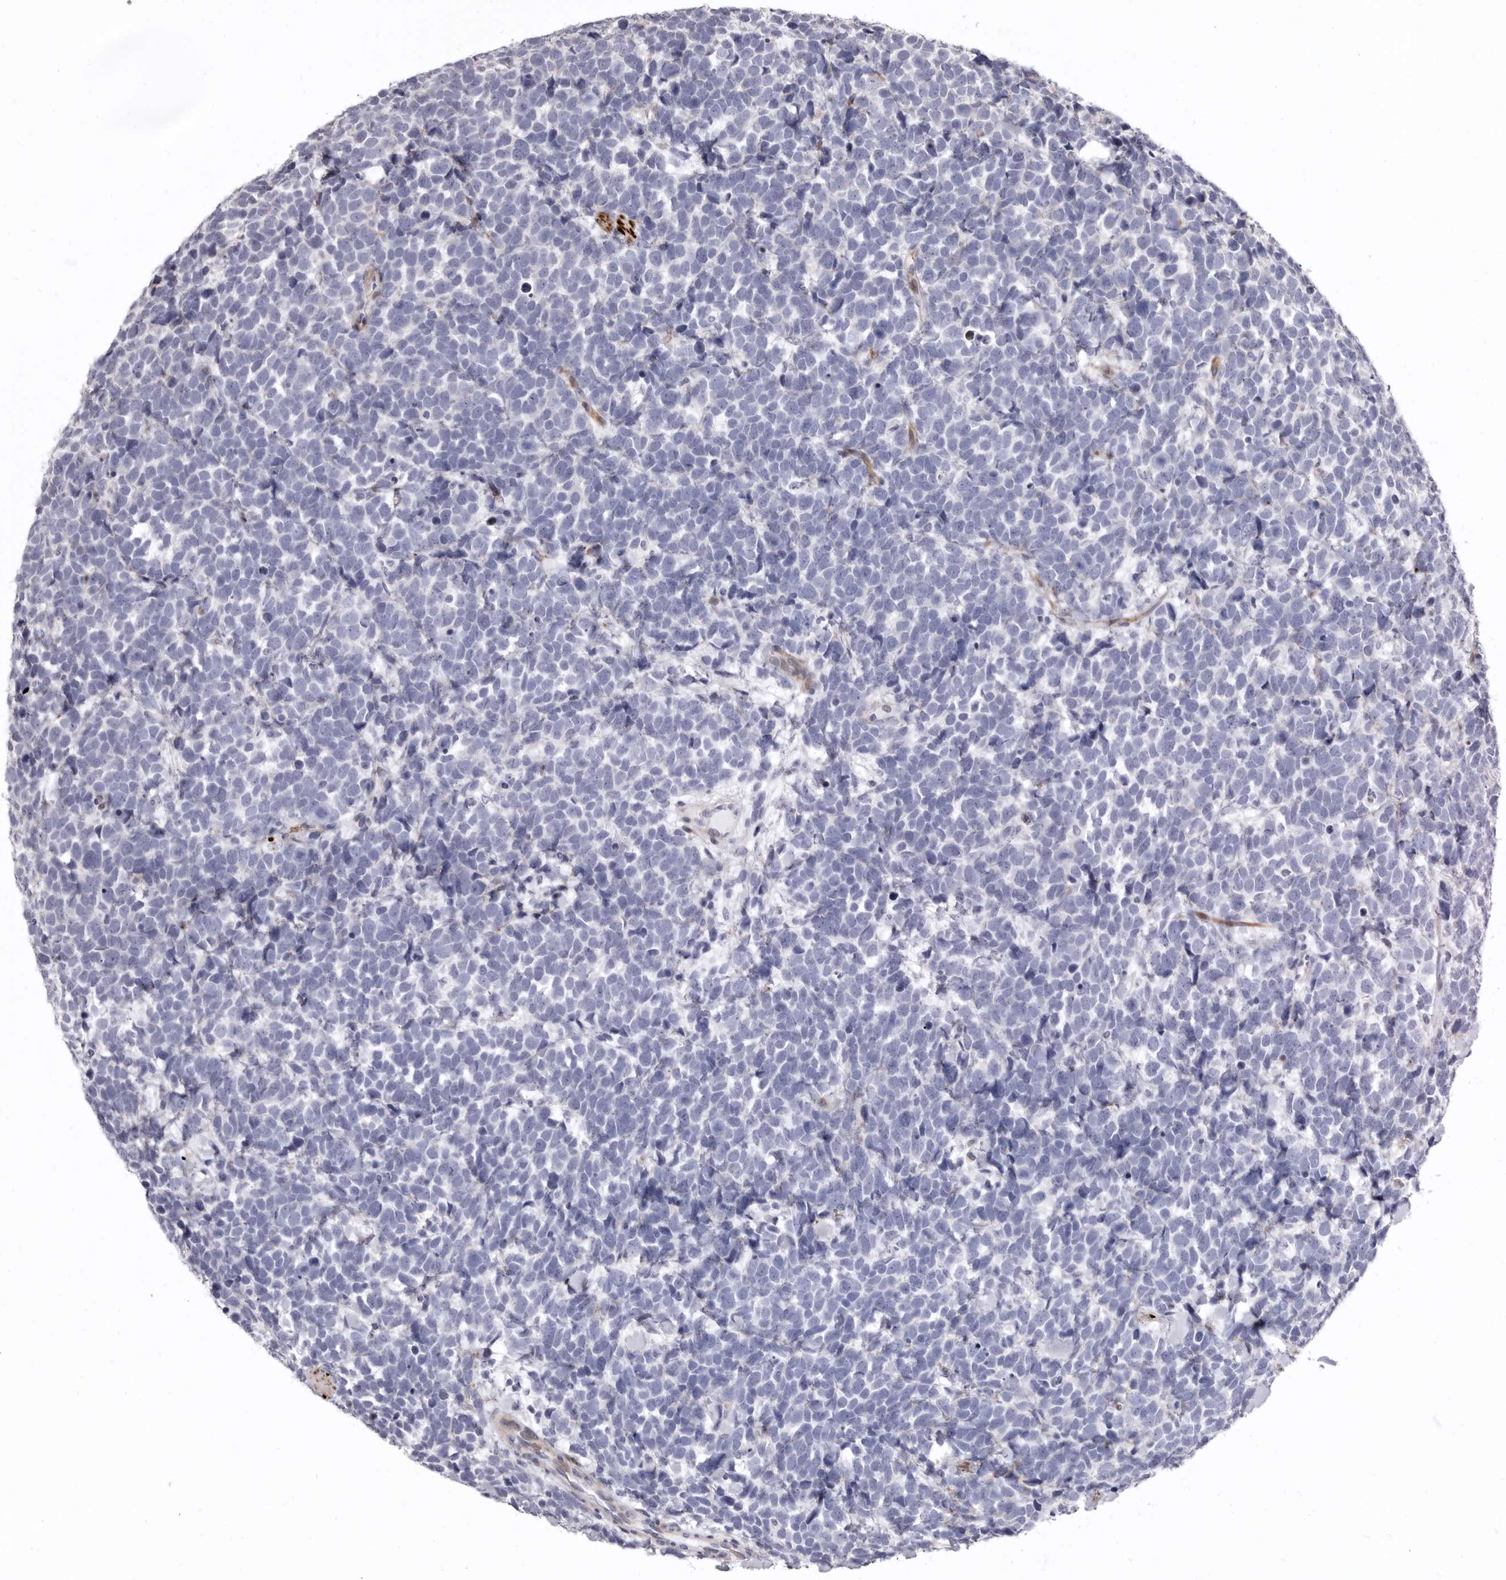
{"staining": {"intensity": "negative", "quantity": "none", "location": "none"}, "tissue": "urothelial cancer", "cell_type": "Tumor cells", "image_type": "cancer", "snomed": [{"axis": "morphology", "description": "Urothelial carcinoma, High grade"}, {"axis": "topography", "description": "Urinary bladder"}], "caption": "IHC of human urothelial carcinoma (high-grade) demonstrates no expression in tumor cells.", "gene": "AIDA", "patient": {"sex": "female", "age": 82}}